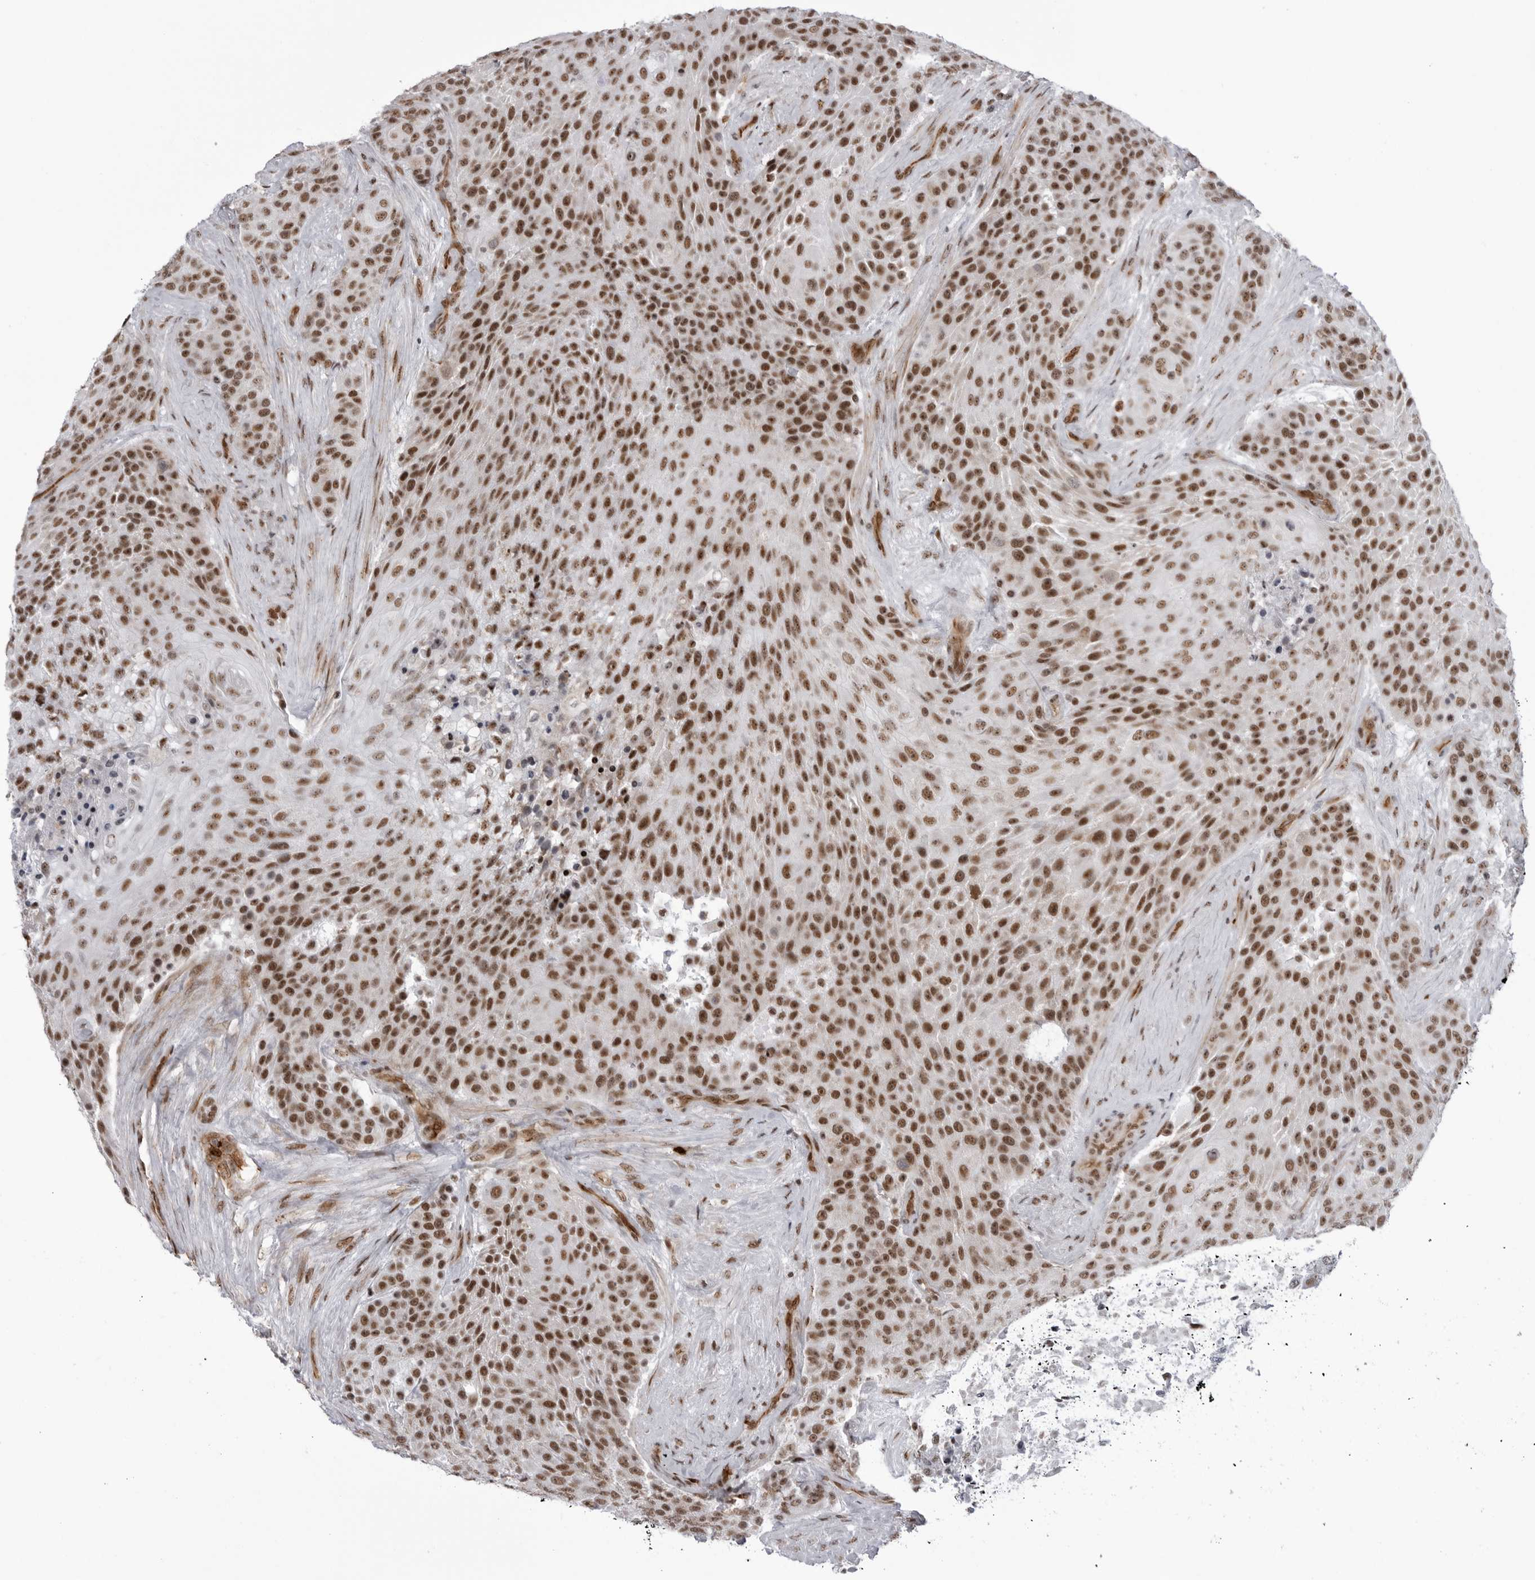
{"staining": {"intensity": "strong", "quantity": ">75%", "location": "nuclear"}, "tissue": "urothelial cancer", "cell_type": "Tumor cells", "image_type": "cancer", "snomed": [{"axis": "morphology", "description": "Urothelial carcinoma, High grade"}, {"axis": "topography", "description": "Urinary bladder"}], "caption": "There is high levels of strong nuclear expression in tumor cells of high-grade urothelial carcinoma, as demonstrated by immunohistochemical staining (brown color).", "gene": "RNF26", "patient": {"sex": "female", "age": 63}}